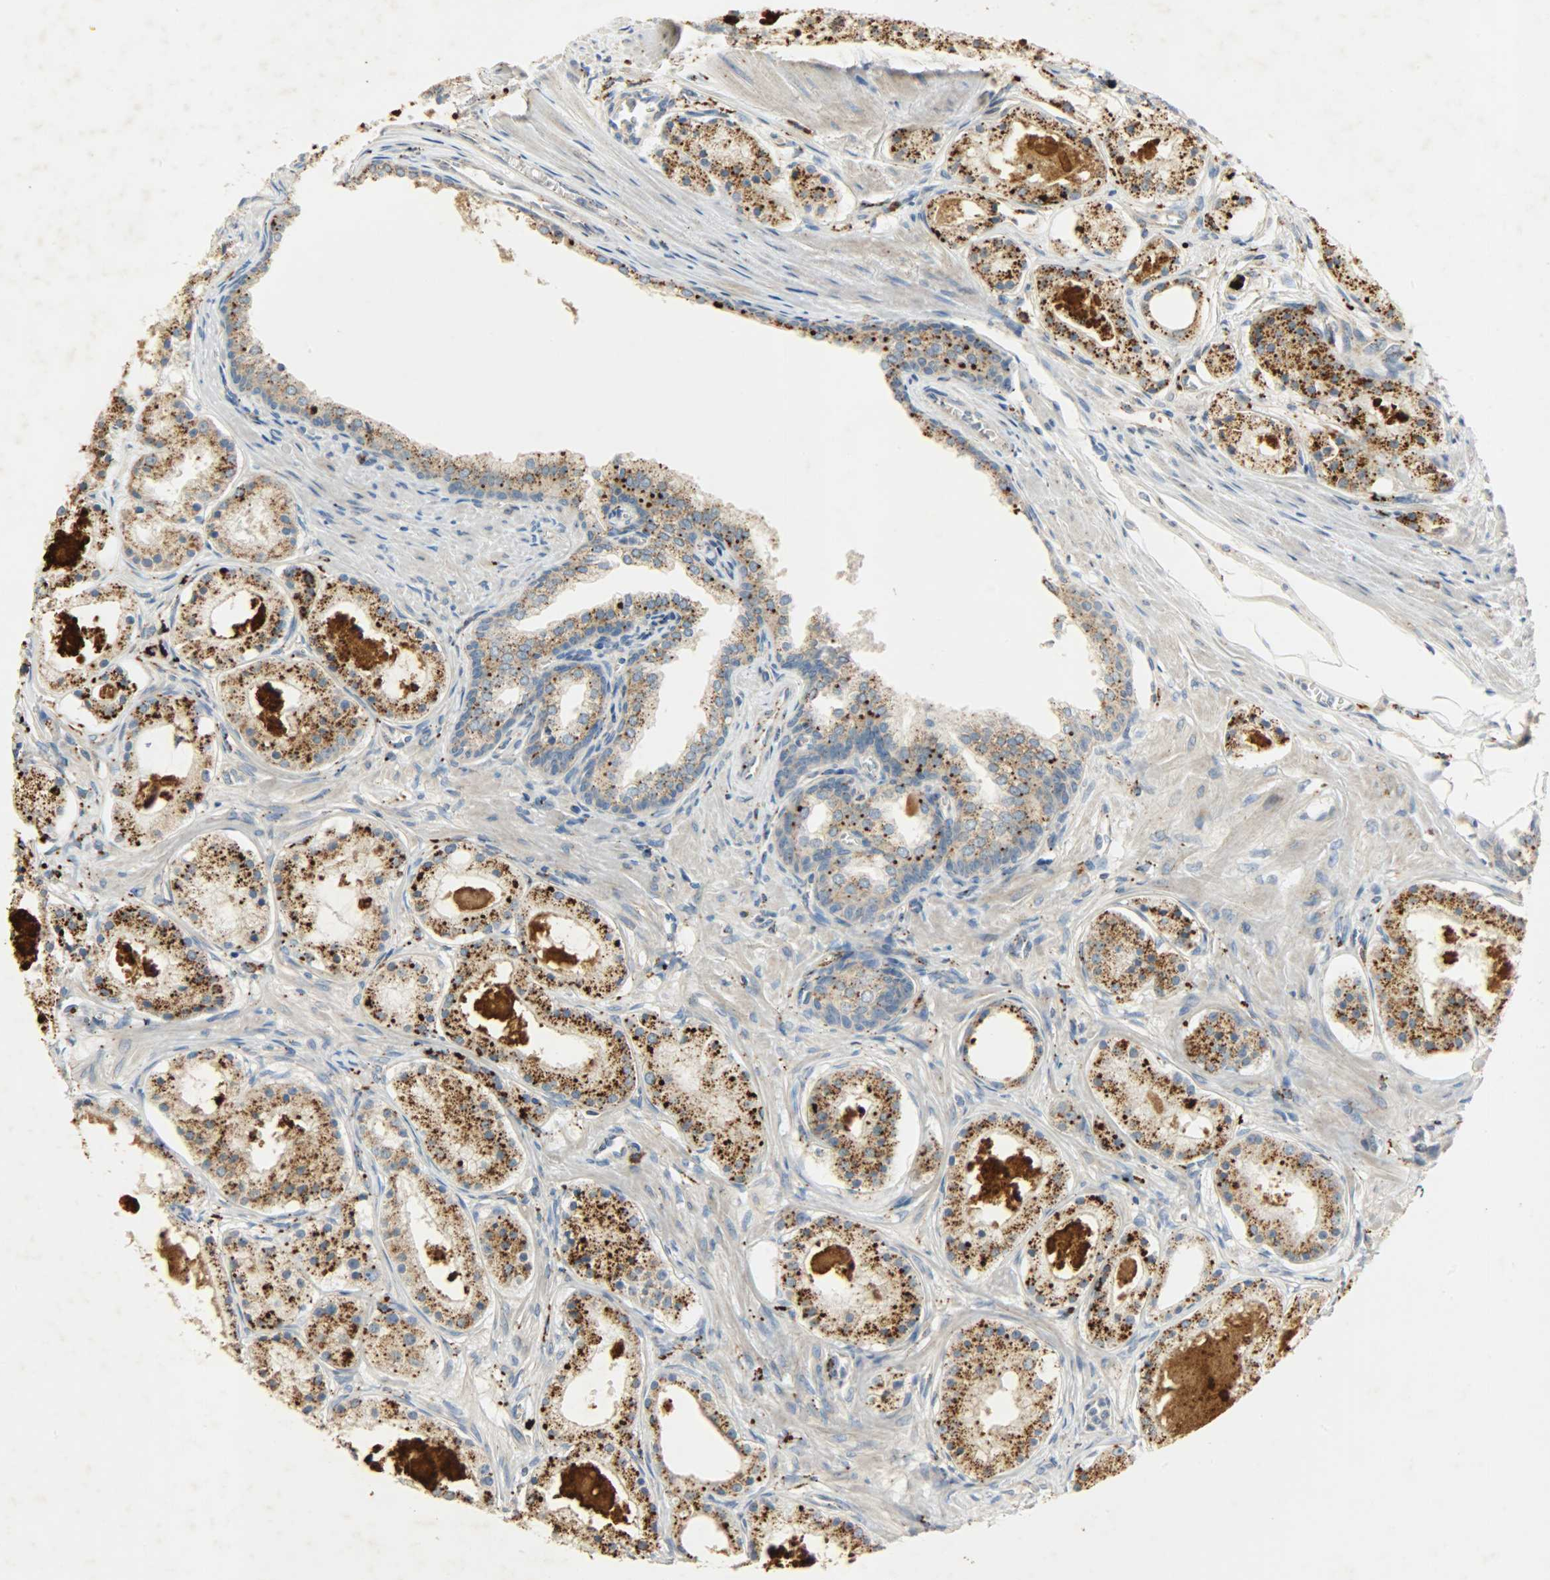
{"staining": {"intensity": "moderate", "quantity": ">75%", "location": "cytoplasmic/membranous"}, "tissue": "prostate cancer", "cell_type": "Tumor cells", "image_type": "cancer", "snomed": [{"axis": "morphology", "description": "Adenocarcinoma, Low grade"}, {"axis": "topography", "description": "Prostate"}], "caption": "A high-resolution photomicrograph shows immunohistochemistry staining of prostate cancer, which reveals moderate cytoplasmic/membranous expression in approximately >75% of tumor cells. The staining is performed using DAB brown chromogen to label protein expression. The nuclei are counter-stained blue using hematoxylin.", "gene": "ASAH1", "patient": {"sex": "male", "age": 57}}